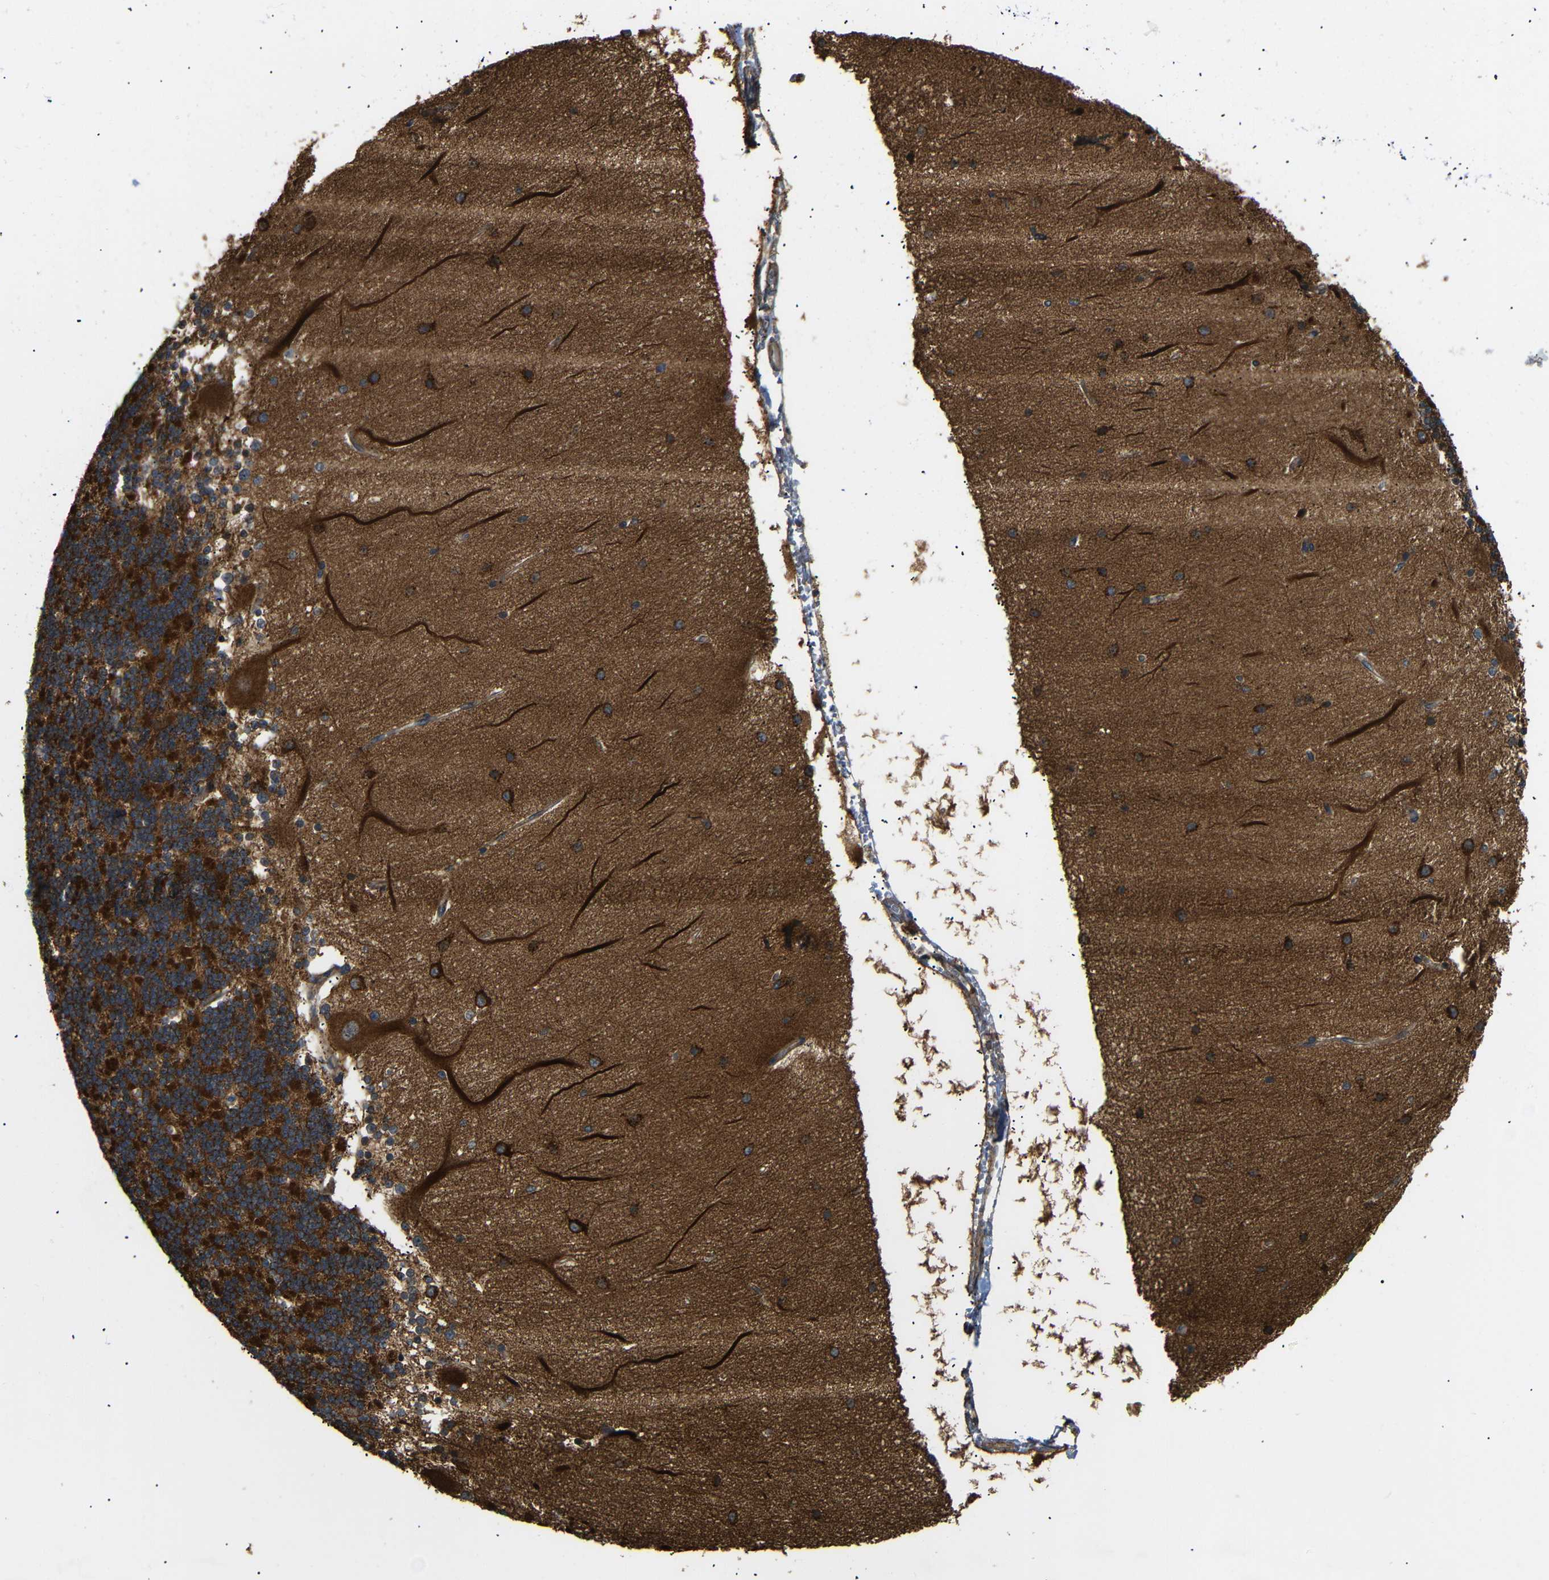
{"staining": {"intensity": "strong", "quantity": ">75%", "location": "cytoplasmic/membranous"}, "tissue": "cerebellum", "cell_type": "Cells in granular layer", "image_type": "normal", "snomed": [{"axis": "morphology", "description": "Normal tissue, NOS"}, {"axis": "topography", "description": "Cerebellum"}], "caption": "A brown stain shows strong cytoplasmic/membranous positivity of a protein in cells in granular layer of normal human cerebellum. (IHC, brightfield microscopy, high magnification).", "gene": "KANK4", "patient": {"sex": "female", "age": 54}}